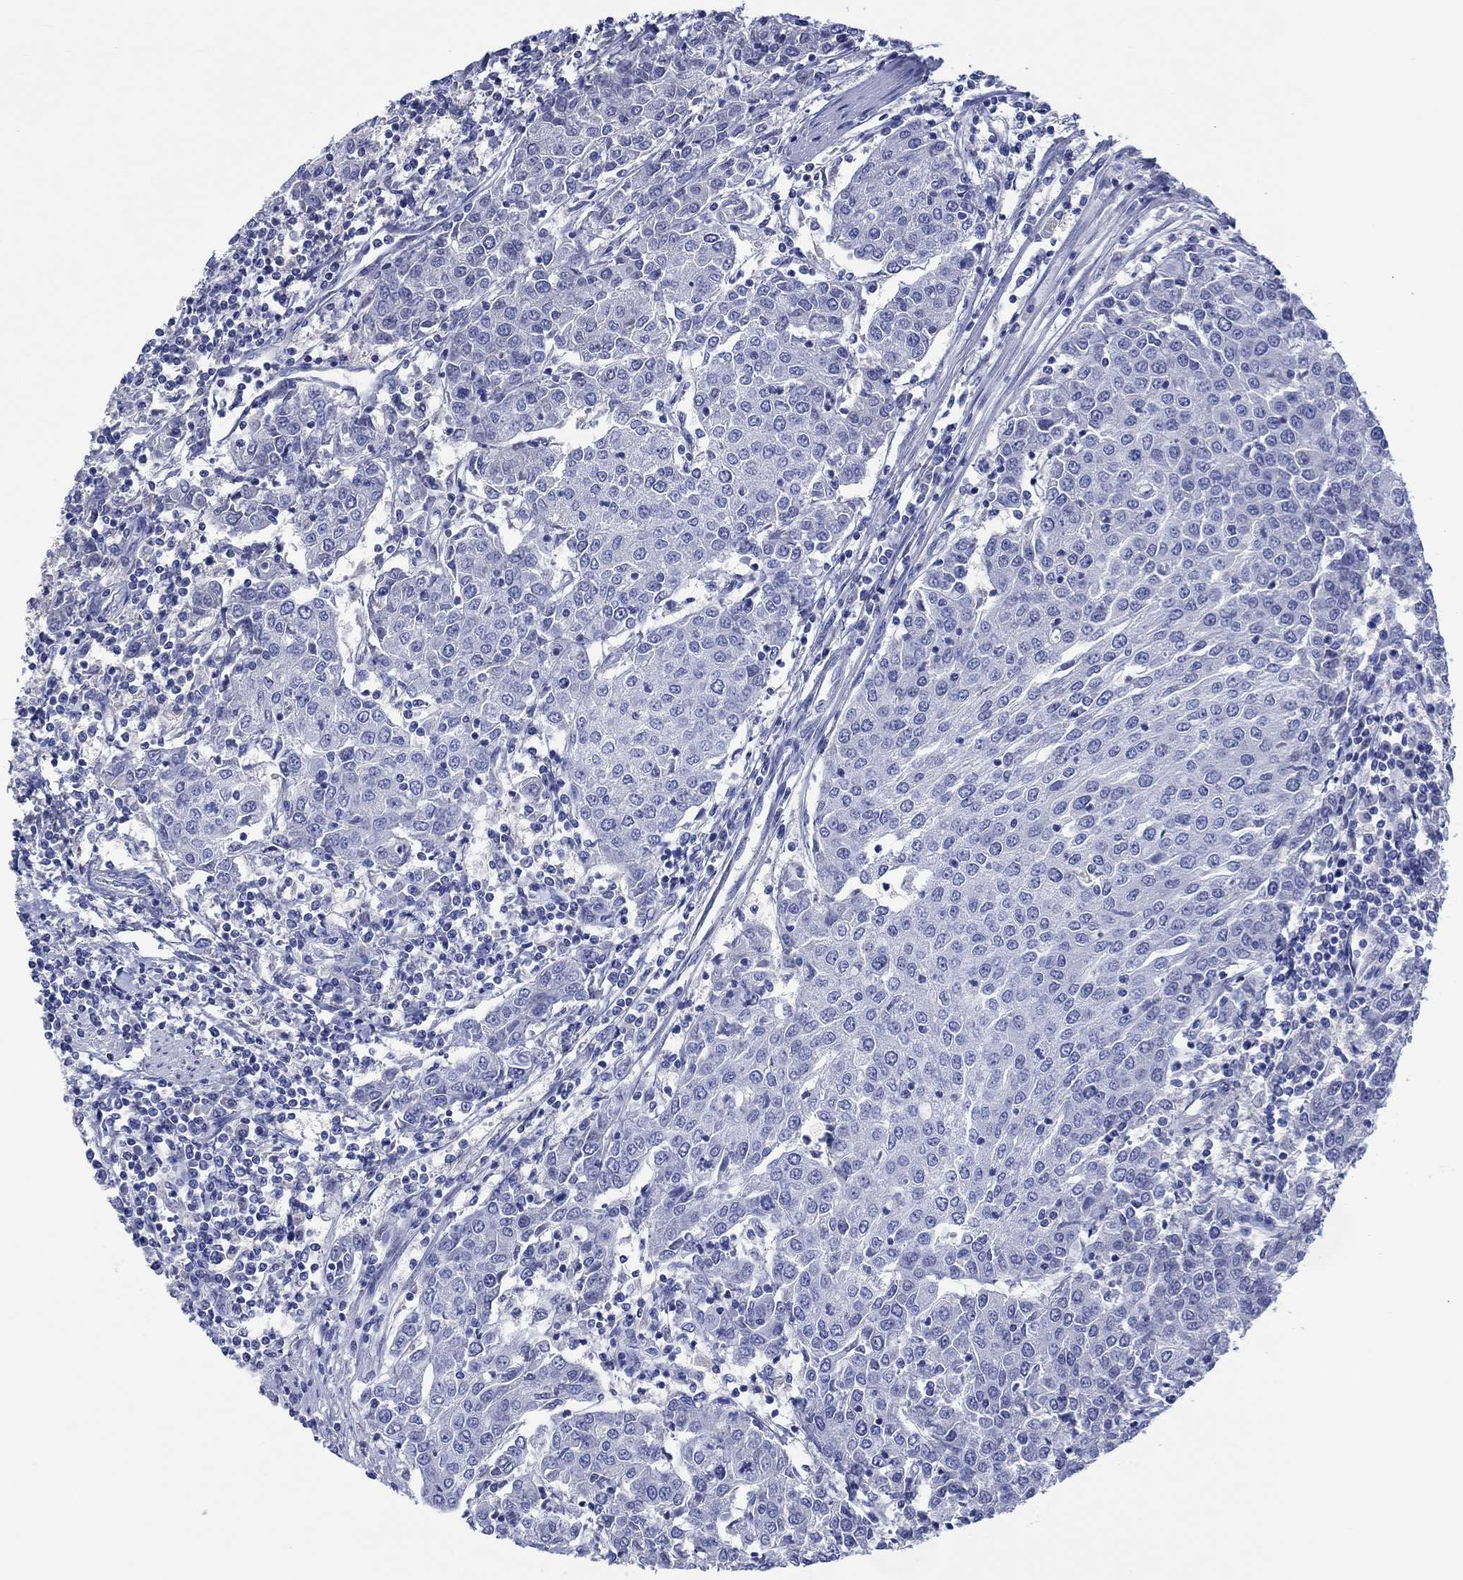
{"staining": {"intensity": "negative", "quantity": "none", "location": "none"}, "tissue": "urothelial cancer", "cell_type": "Tumor cells", "image_type": "cancer", "snomed": [{"axis": "morphology", "description": "Urothelial carcinoma, High grade"}, {"axis": "topography", "description": "Urinary bladder"}], "caption": "The image shows no significant positivity in tumor cells of urothelial cancer.", "gene": "TOMM20L", "patient": {"sex": "female", "age": 85}}